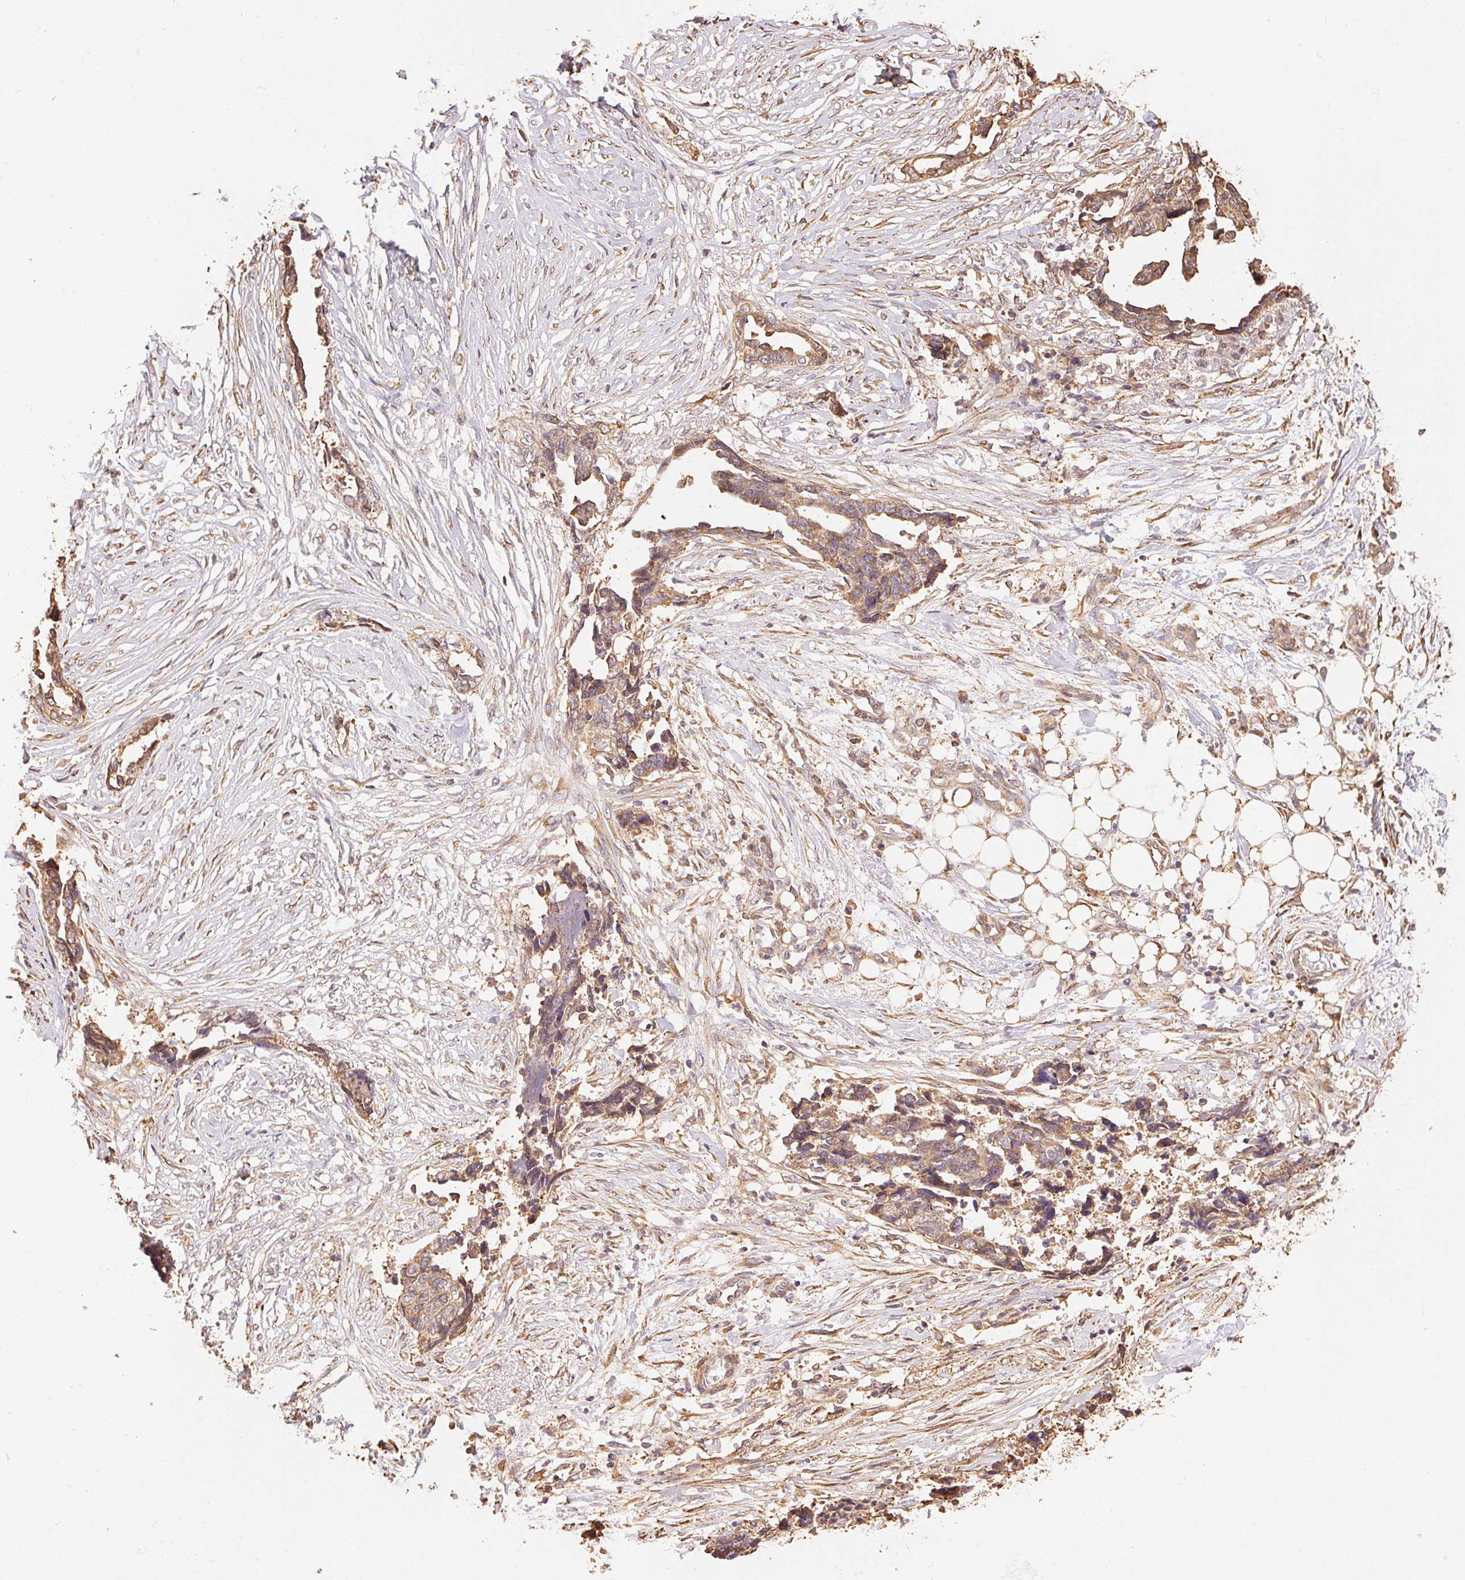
{"staining": {"intensity": "weak", "quantity": ">75%", "location": "cytoplasmic/membranous"}, "tissue": "ovarian cancer", "cell_type": "Tumor cells", "image_type": "cancer", "snomed": [{"axis": "morphology", "description": "Cystadenocarcinoma, serous, NOS"}, {"axis": "topography", "description": "Ovary"}], "caption": "Tumor cells show low levels of weak cytoplasmic/membranous expression in about >75% of cells in human serous cystadenocarcinoma (ovarian).", "gene": "C6orf163", "patient": {"sex": "female", "age": 69}}